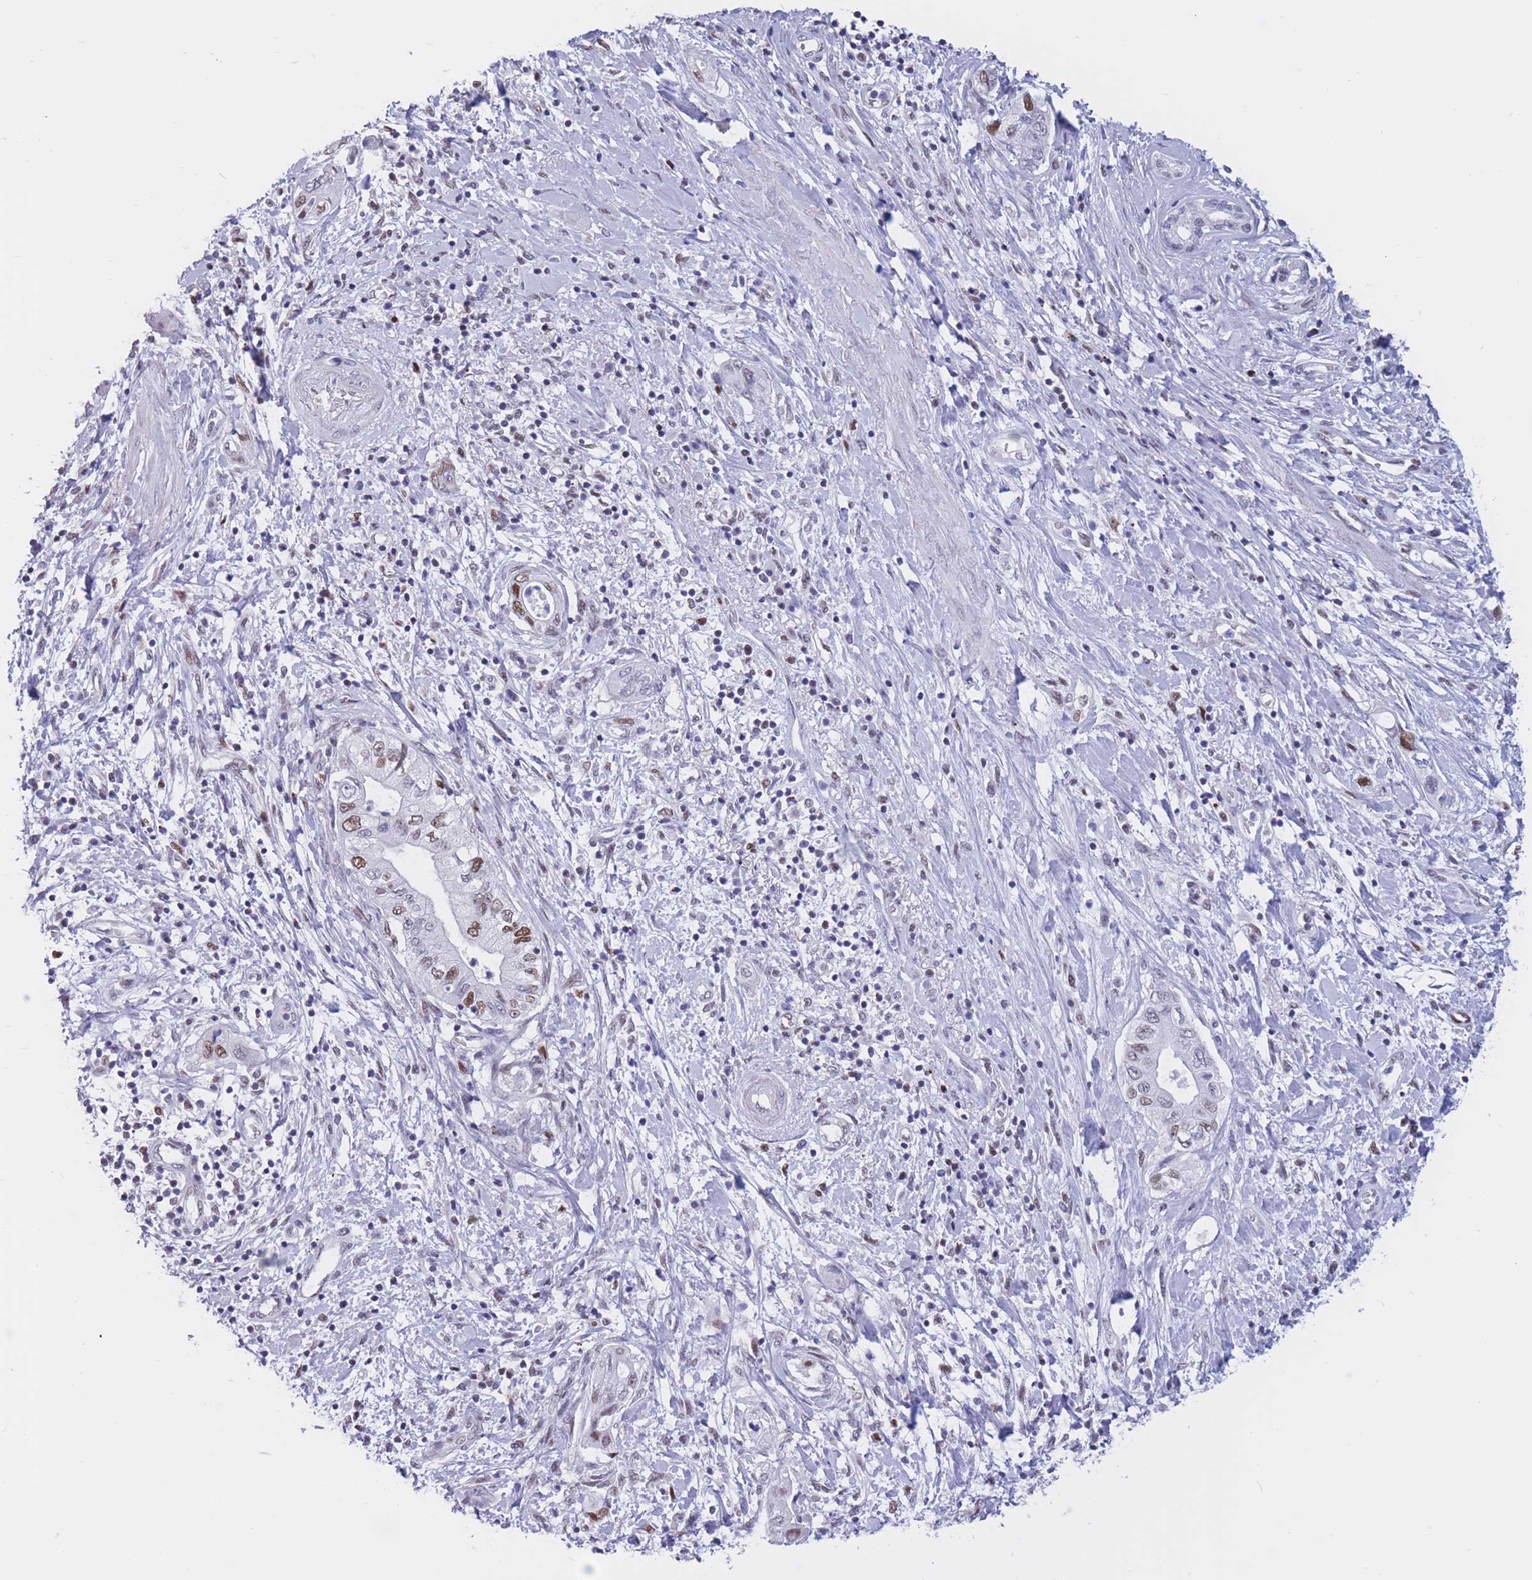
{"staining": {"intensity": "moderate", "quantity": ">75%", "location": "nuclear"}, "tissue": "pancreatic cancer", "cell_type": "Tumor cells", "image_type": "cancer", "snomed": [{"axis": "morphology", "description": "Adenocarcinoma, NOS"}, {"axis": "topography", "description": "Pancreas"}], "caption": "High-power microscopy captured an IHC photomicrograph of pancreatic cancer, revealing moderate nuclear positivity in approximately >75% of tumor cells.", "gene": "NASP", "patient": {"sex": "female", "age": 73}}